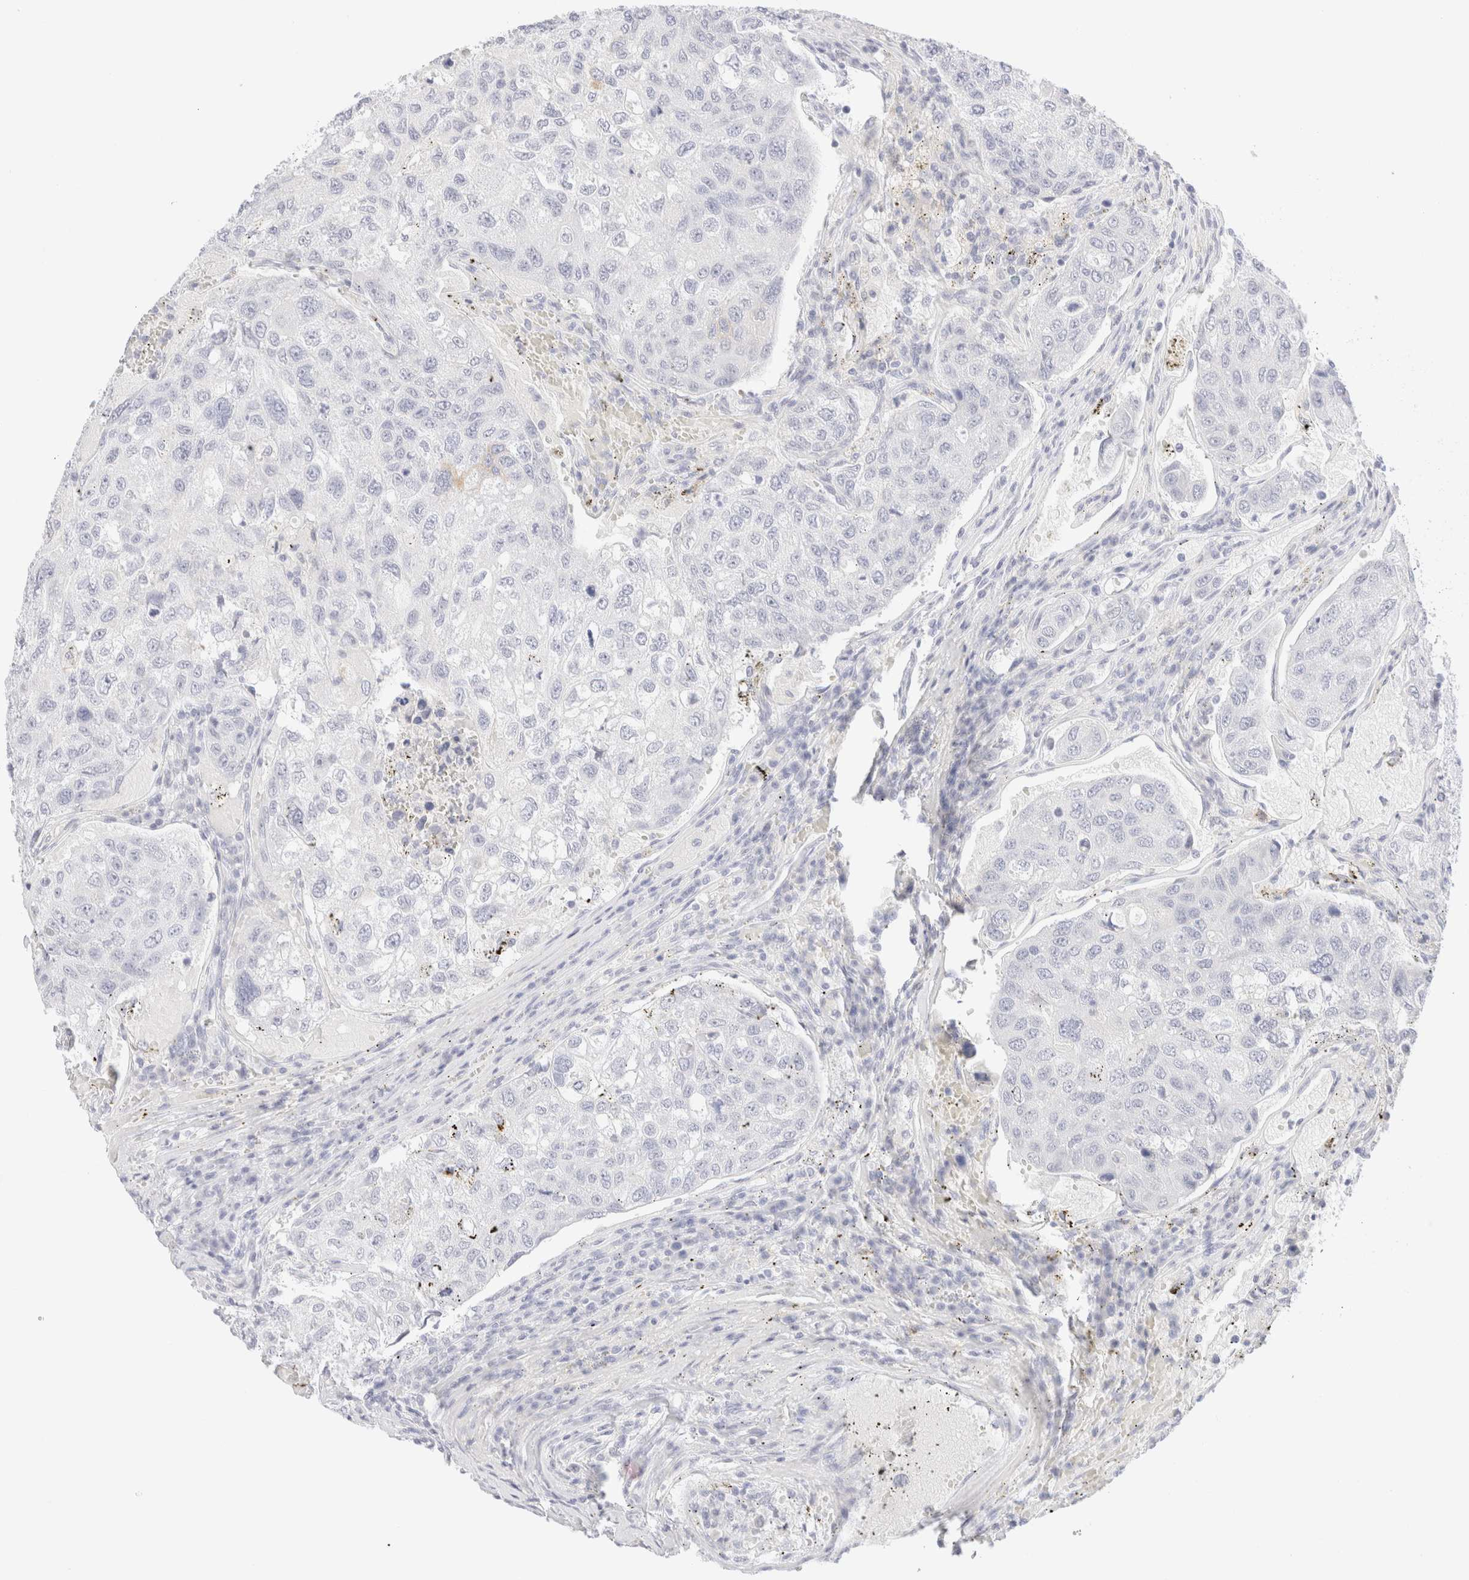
{"staining": {"intensity": "negative", "quantity": "none", "location": "none"}, "tissue": "urothelial cancer", "cell_type": "Tumor cells", "image_type": "cancer", "snomed": [{"axis": "morphology", "description": "Urothelial carcinoma, High grade"}, {"axis": "topography", "description": "Lymph node"}, {"axis": "topography", "description": "Urinary bladder"}], "caption": "Tumor cells are negative for brown protein staining in high-grade urothelial carcinoma.", "gene": "KRT15", "patient": {"sex": "male", "age": 51}}